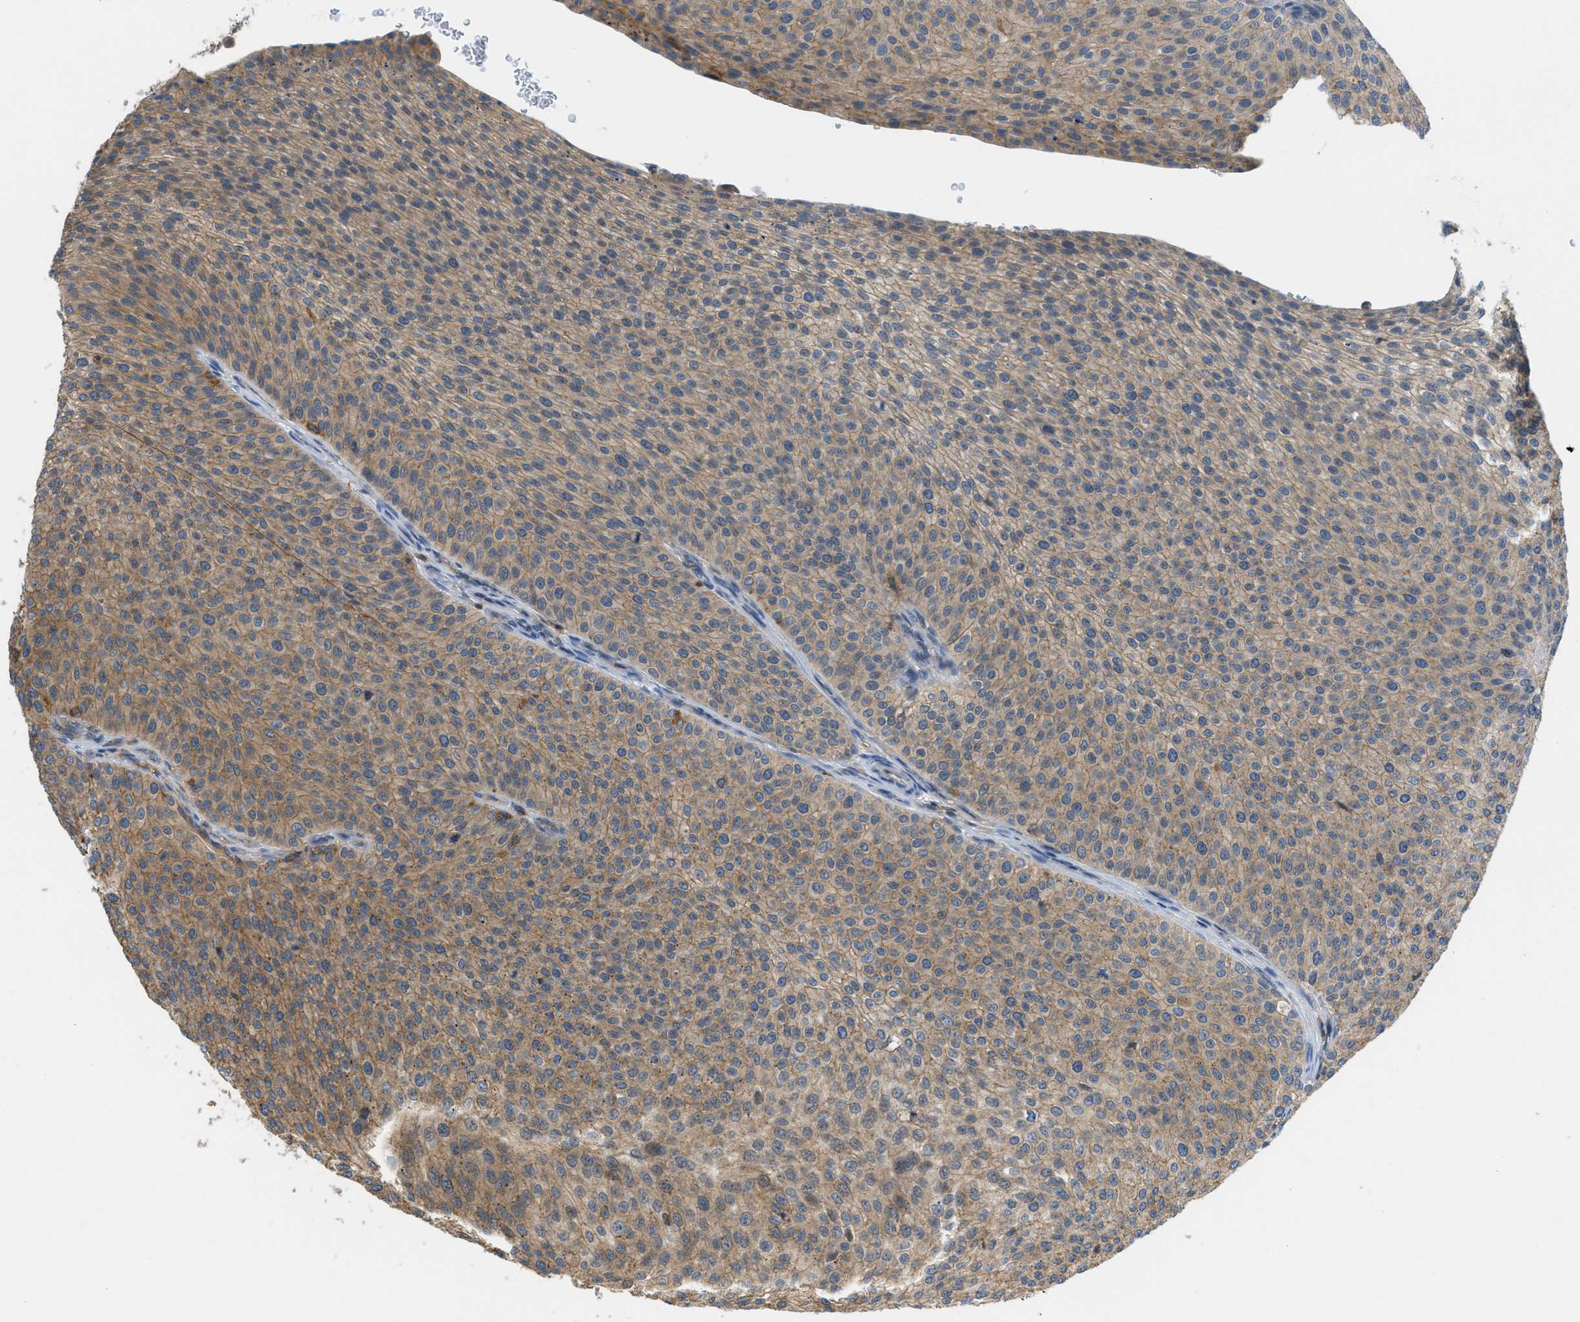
{"staining": {"intensity": "moderate", "quantity": ">75%", "location": "cytoplasmic/membranous"}, "tissue": "urothelial cancer", "cell_type": "Tumor cells", "image_type": "cancer", "snomed": [{"axis": "morphology", "description": "Urothelial carcinoma, Low grade"}, {"axis": "topography", "description": "Smooth muscle"}, {"axis": "topography", "description": "Urinary bladder"}], "caption": "IHC photomicrograph of urothelial cancer stained for a protein (brown), which demonstrates medium levels of moderate cytoplasmic/membranous positivity in about >75% of tumor cells.", "gene": "GRIK2", "patient": {"sex": "male", "age": 60}}